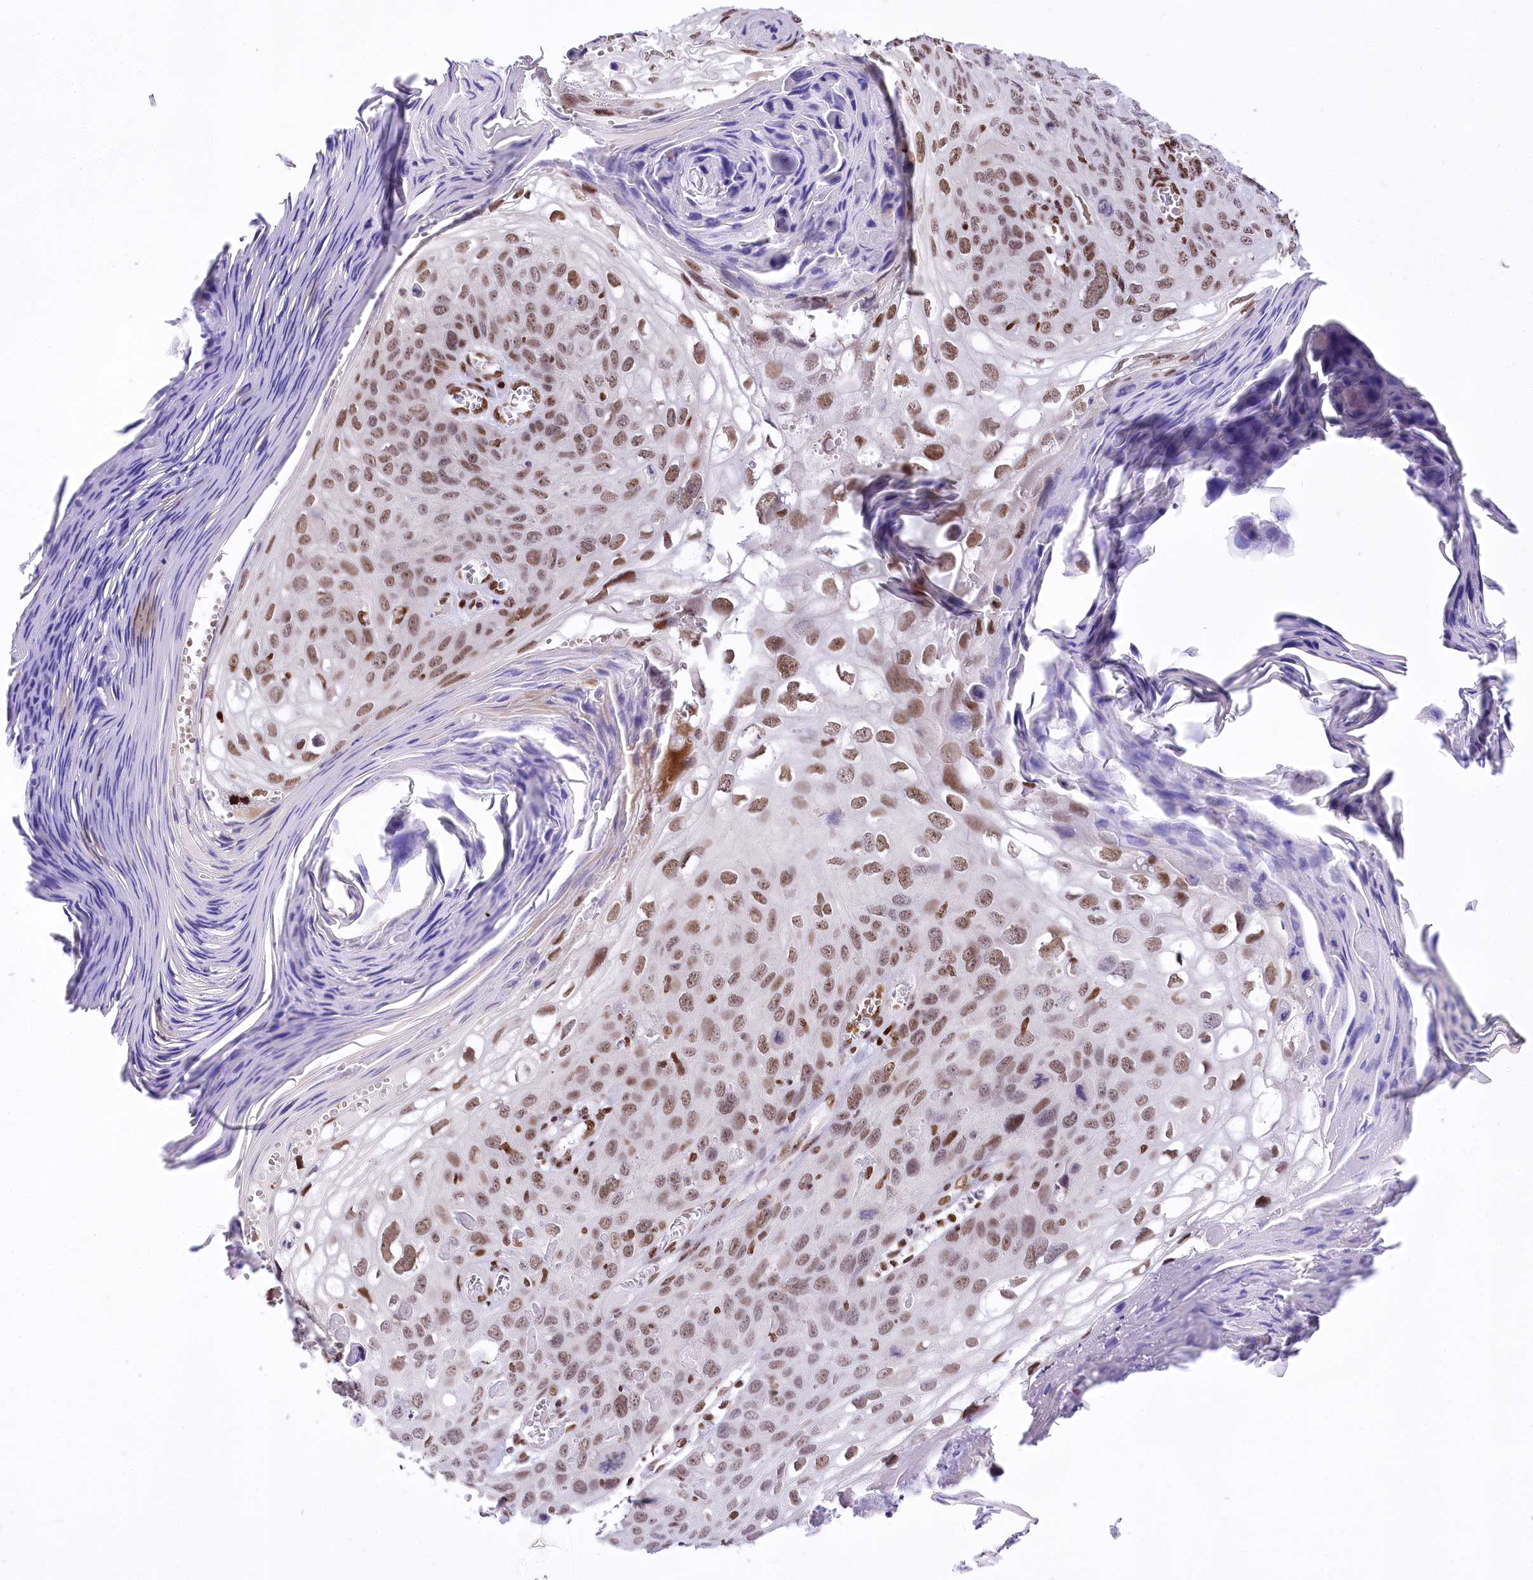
{"staining": {"intensity": "moderate", "quantity": ">75%", "location": "nuclear"}, "tissue": "skin cancer", "cell_type": "Tumor cells", "image_type": "cancer", "snomed": [{"axis": "morphology", "description": "Squamous cell carcinoma, NOS"}, {"axis": "topography", "description": "Skin"}], "caption": "Moderate nuclear expression for a protein is identified in about >75% of tumor cells of skin cancer using immunohistochemistry.", "gene": "POU4F3", "patient": {"sex": "female", "age": 90}}